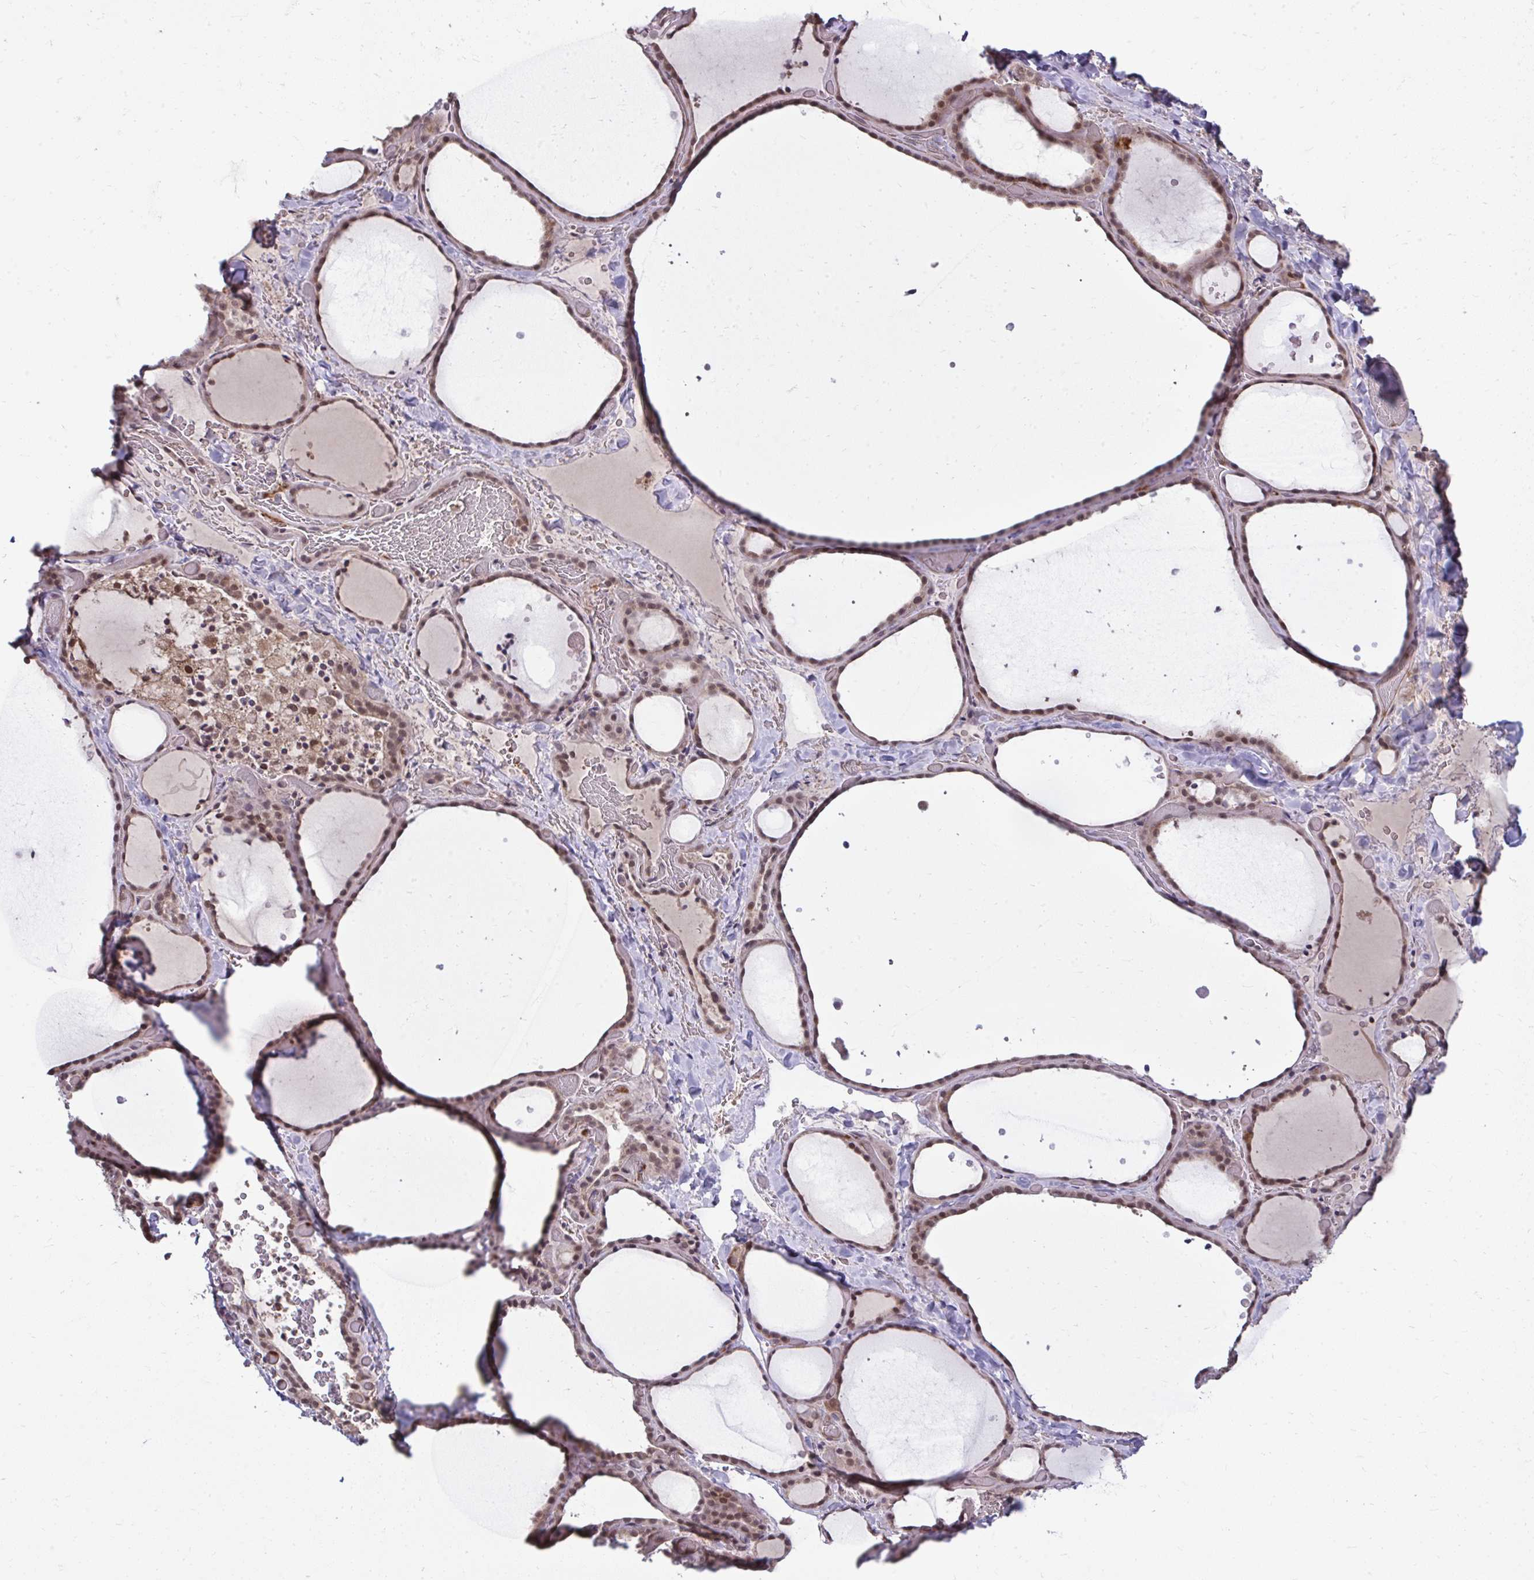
{"staining": {"intensity": "moderate", "quantity": ">75%", "location": "cytoplasmic/membranous,nuclear"}, "tissue": "thyroid gland", "cell_type": "Glandular cells", "image_type": "normal", "snomed": [{"axis": "morphology", "description": "Normal tissue, NOS"}, {"axis": "topography", "description": "Thyroid gland"}], "caption": "Immunohistochemical staining of unremarkable thyroid gland shows medium levels of moderate cytoplasmic/membranous,nuclear positivity in about >75% of glandular cells.", "gene": "ZSCAN9", "patient": {"sex": "female", "age": 36}}